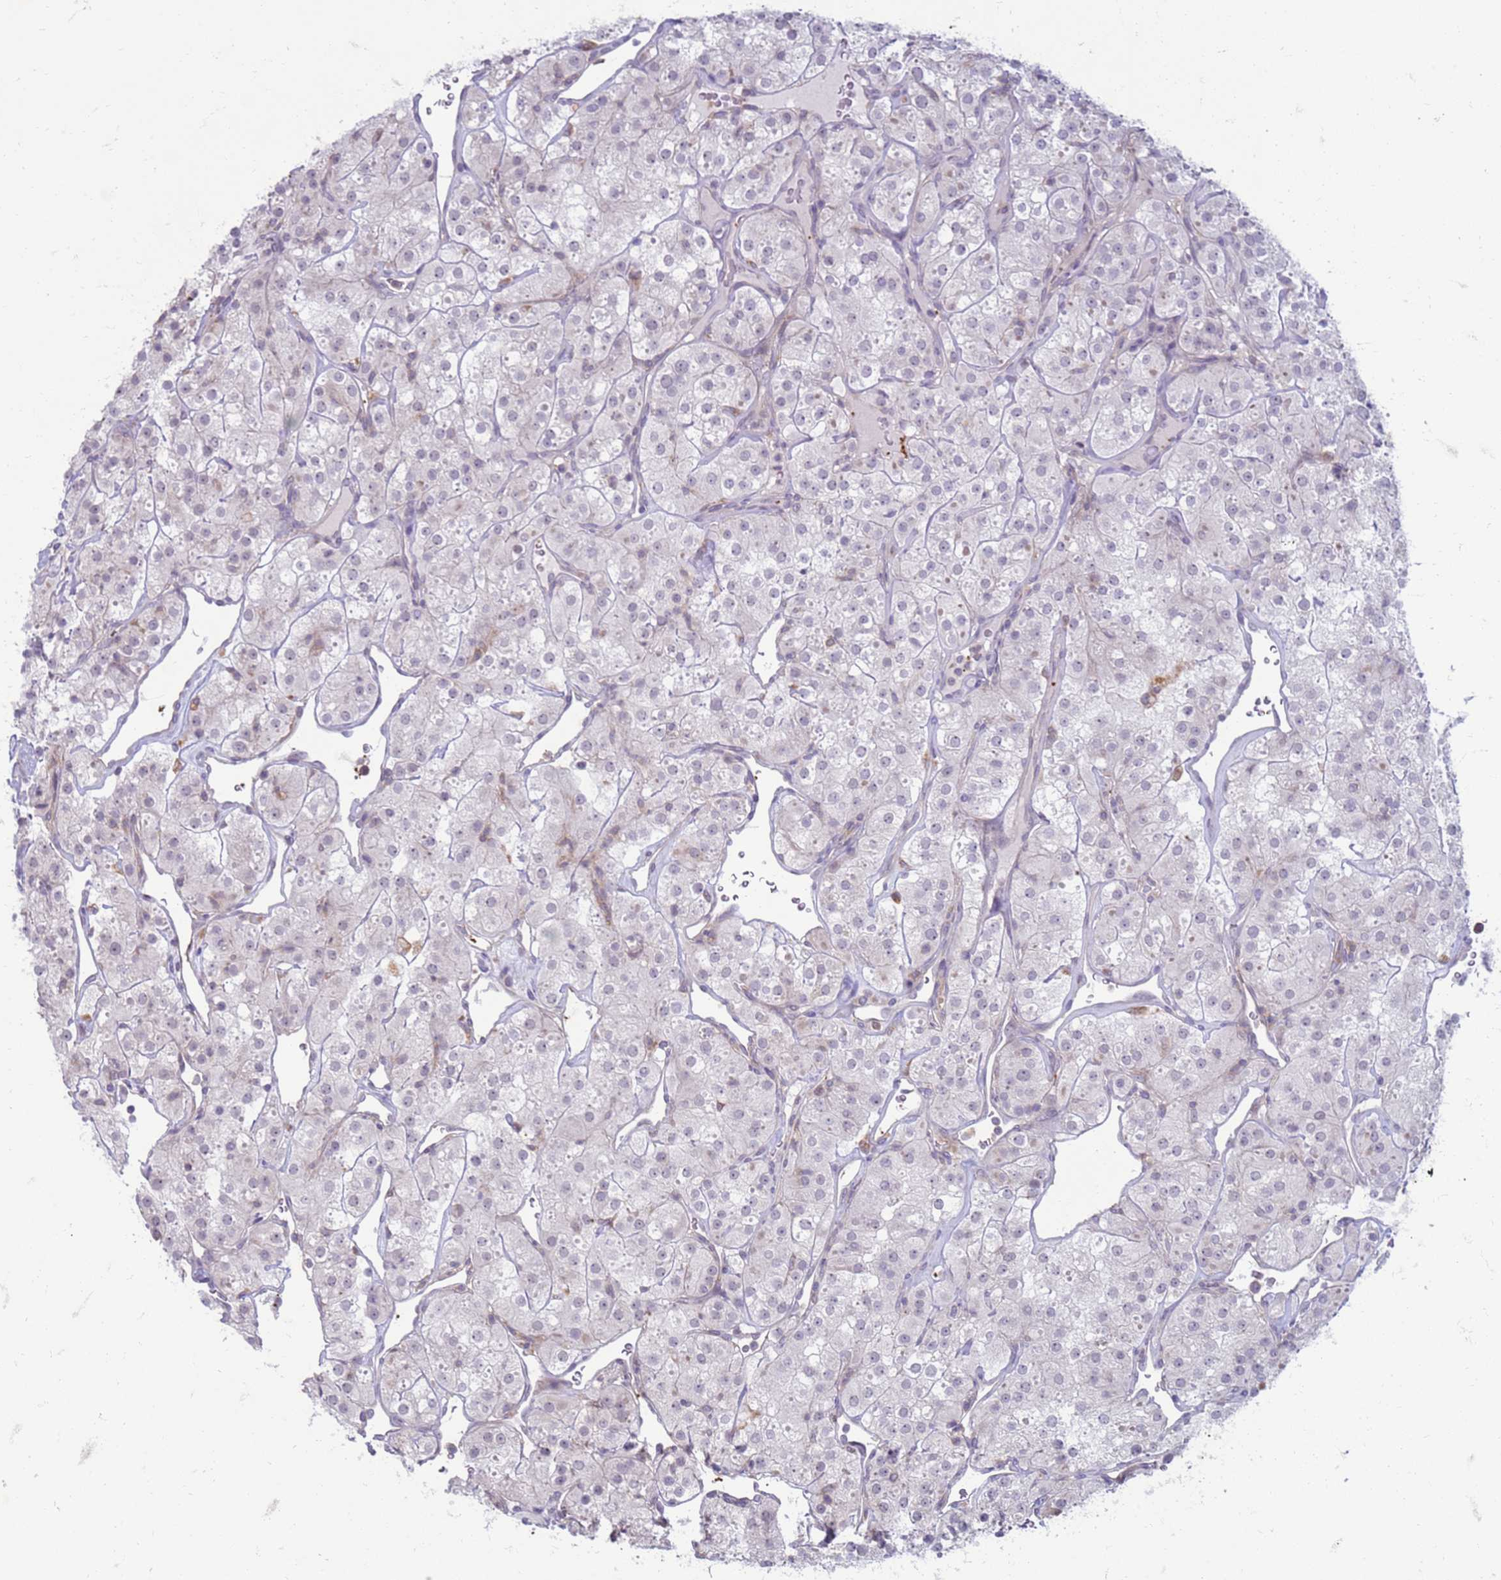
{"staining": {"intensity": "negative", "quantity": "none", "location": "none"}, "tissue": "renal cancer", "cell_type": "Tumor cells", "image_type": "cancer", "snomed": [{"axis": "morphology", "description": "Adenocarcinoma, NOS"}, {"axis": "topography", "description": "Kidney"}], "caption": "There is no significant expression in tumor cells of renal cancer.", "gene": "SLC15A3", "patient": {"sex": "male", "age": 77}}